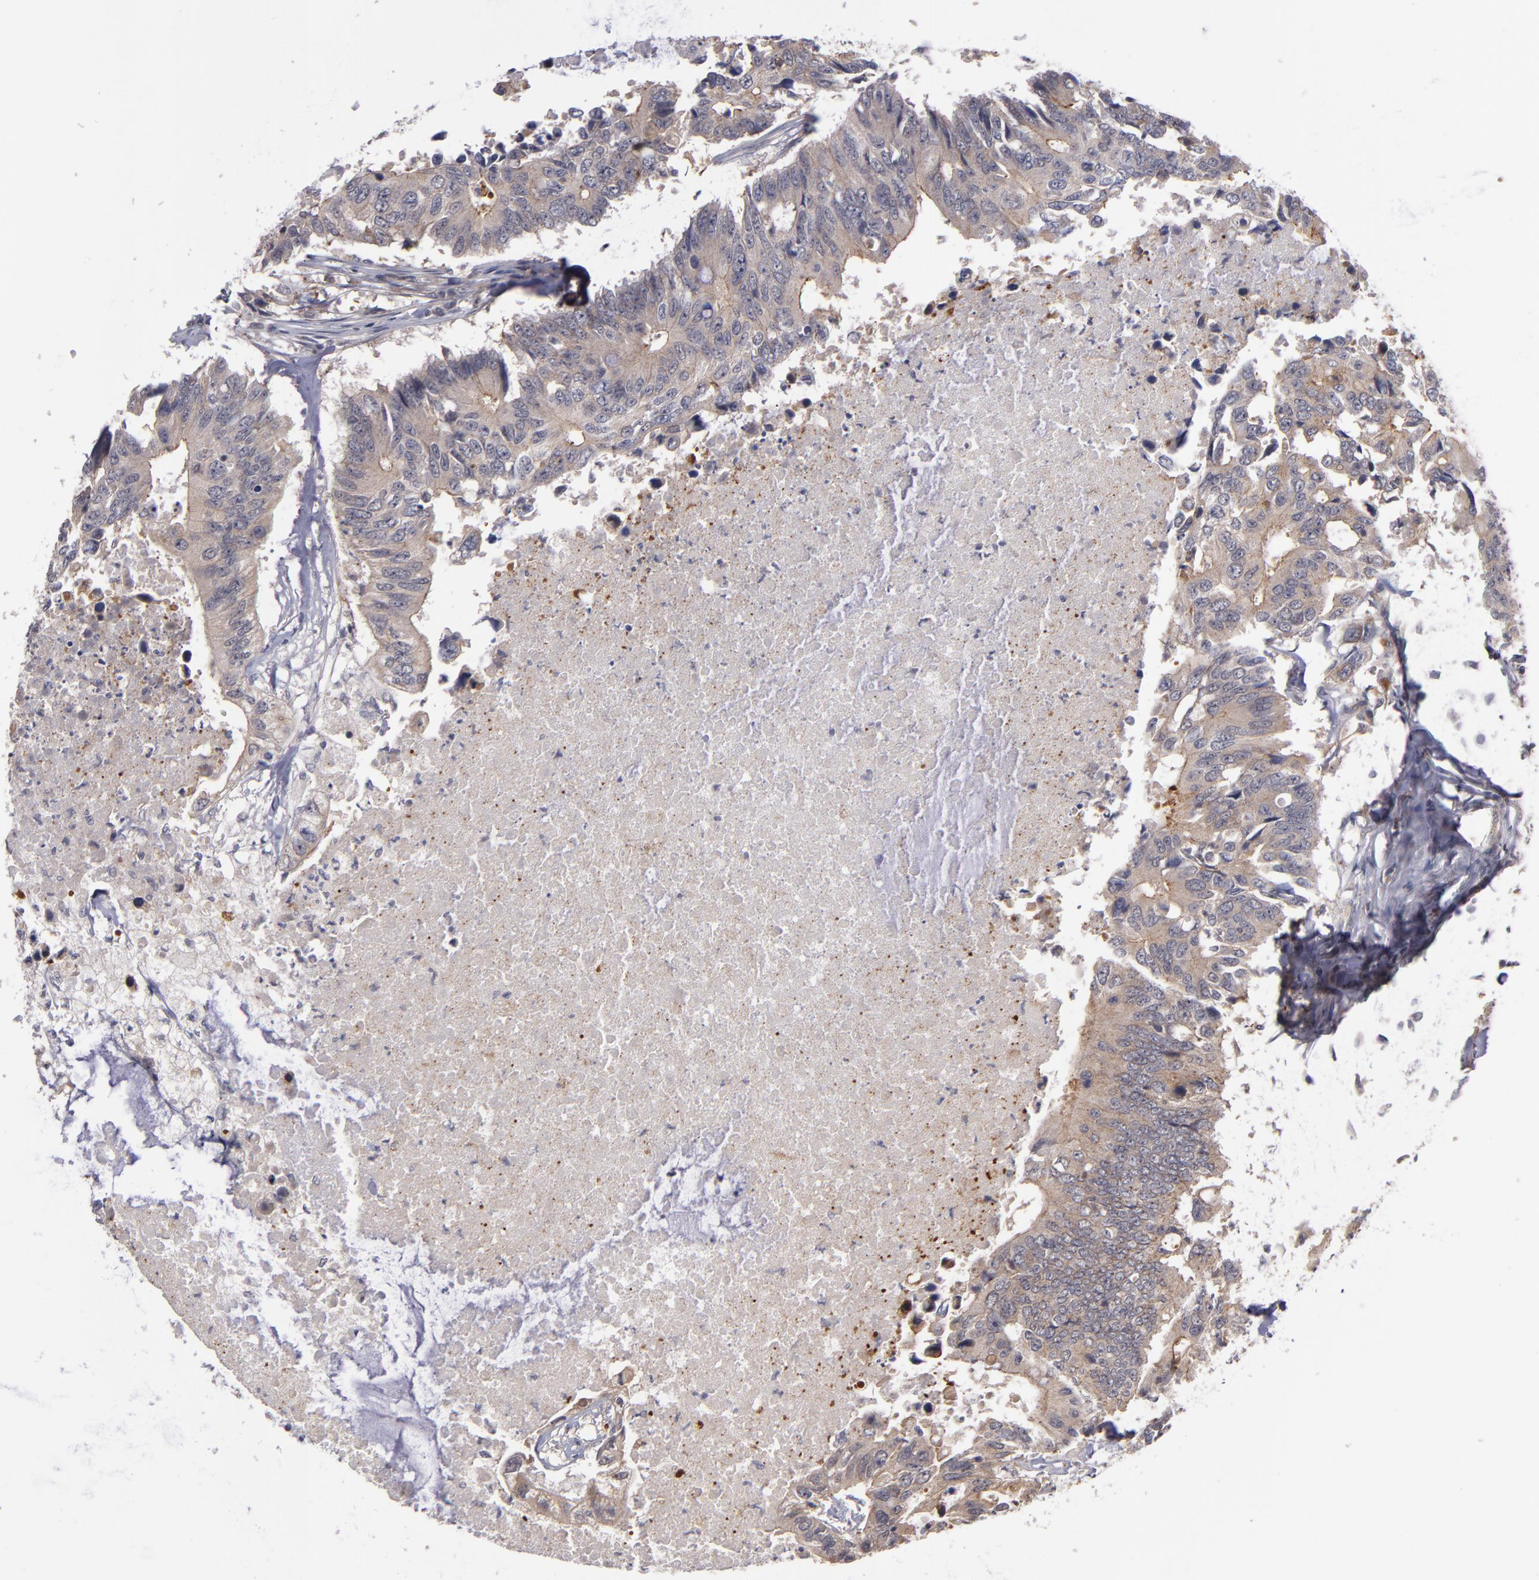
{"staining": {"intensity": "weak", "quantity": ">75%", "location": "cytoplasmic/membranous"}, "tissue": "colorectal cancer", "cell_type": "Tumor cells", "image_type": "cancer", "snomed": [{"axis": "morphology", "description": "Adenocarcinoma, NOS"}, {"axis": "topography", "description": "Colon"}], "caption": "This micrograph displays colorectal adenocarcinoma stained with IHC to label a protein in brown. The cytoplasmic/membranous of tumor cells show weak positivity for the protein. Nuclei are counter-stained blue.", "gene": "CTSO", "patient": {"sex": "male", "age": 71}}